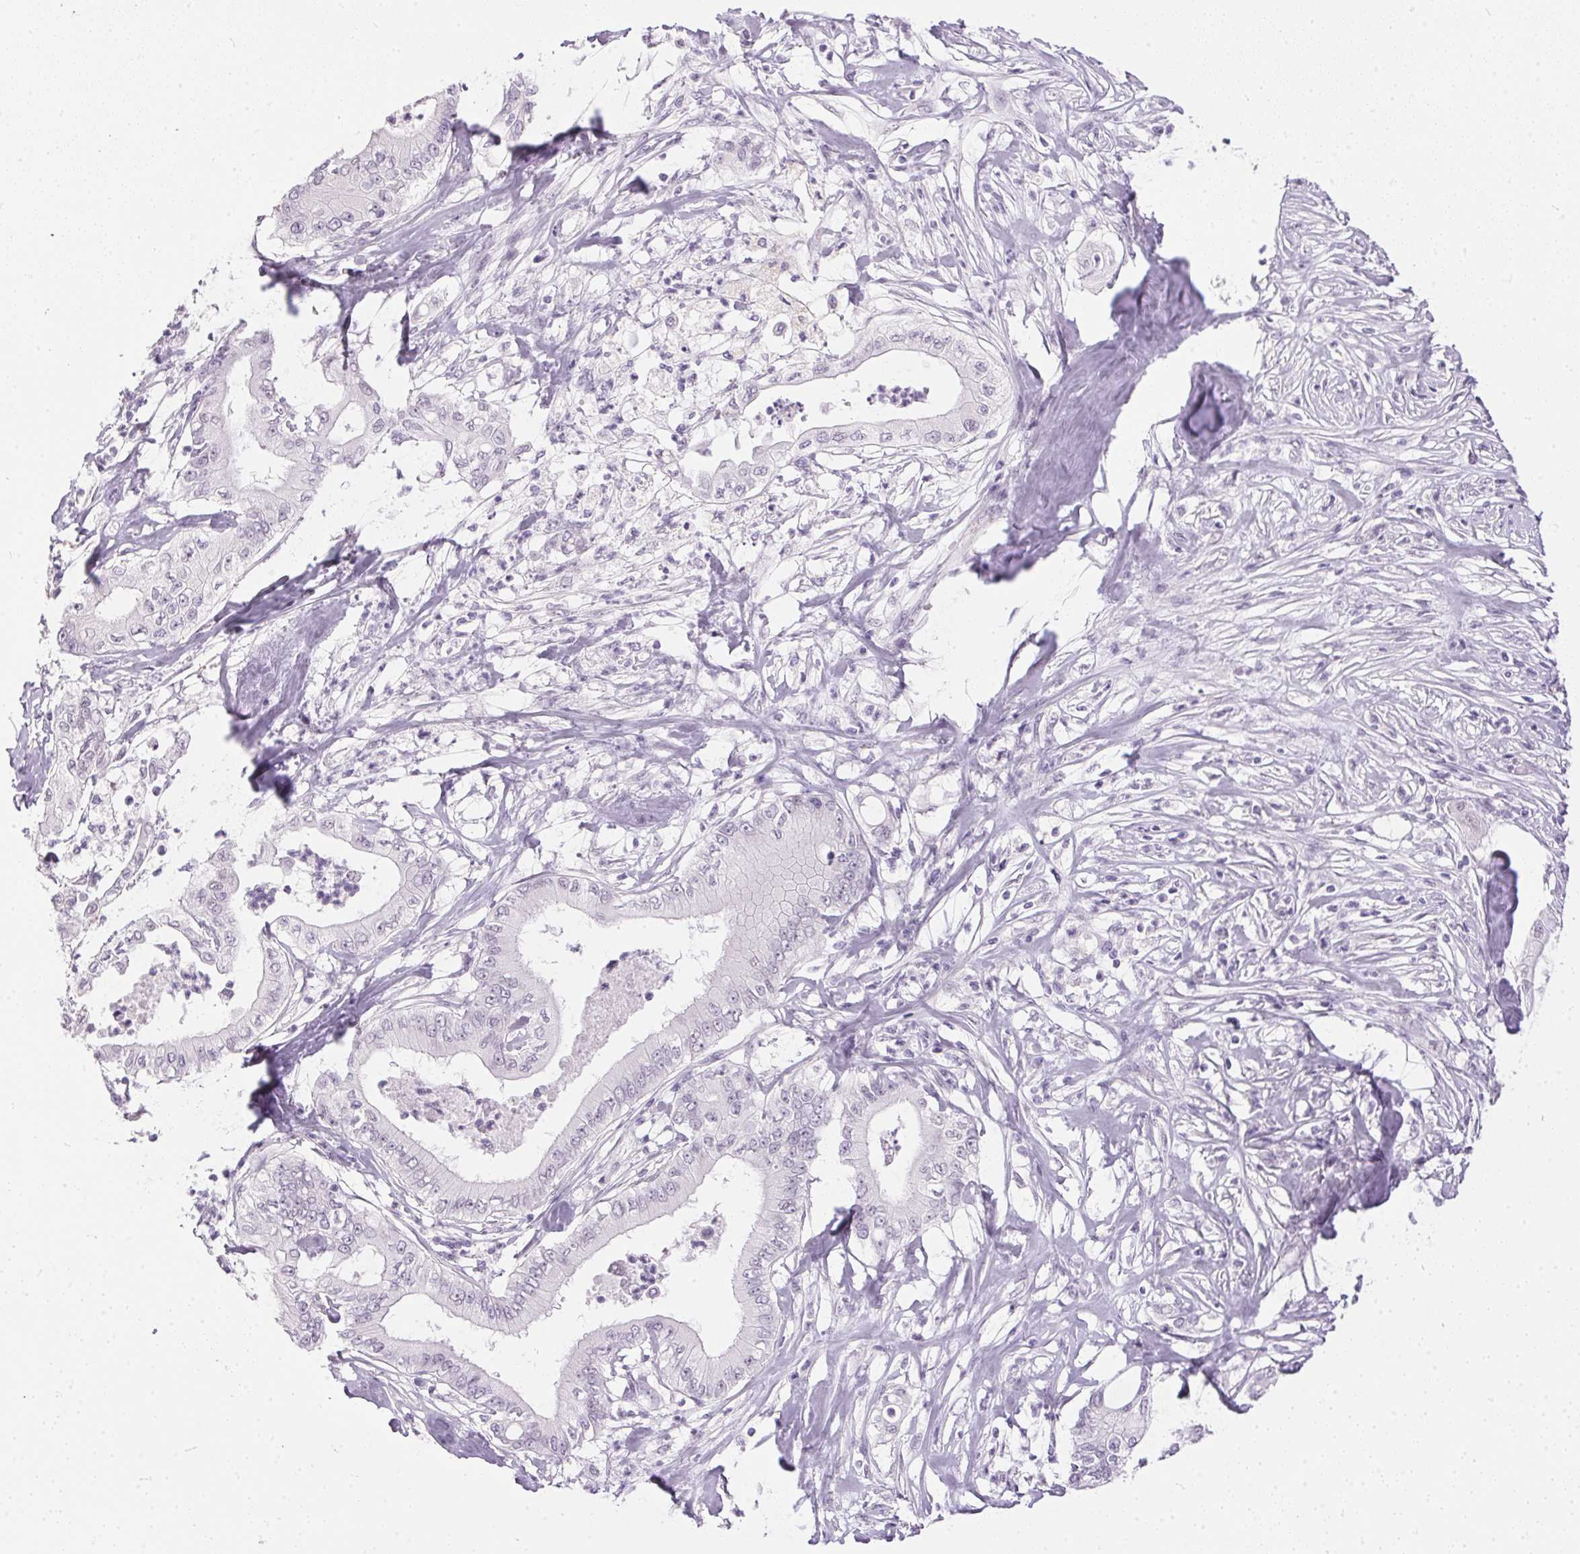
{"staining": {"intensity": "negative", "quantity": "none", "location": "none"}, "tissue": "pancreatic cancer", "cell_type": "Tumor cells", "image_type": "cancer", "snomed": [{"axis": "morphology", "description": "Adenocarcinoma, NOS"}, {"axis": "topography", "description": "Pancreas"}], "caption": "Photomicrograph shows no protein staining in tumor cells of pancreatic adenocarcinoma tissue. (DAB immunohistochemistry, high magnification).", "gene": "GBP6", "patient": {"sex": "male", "age": 71}}